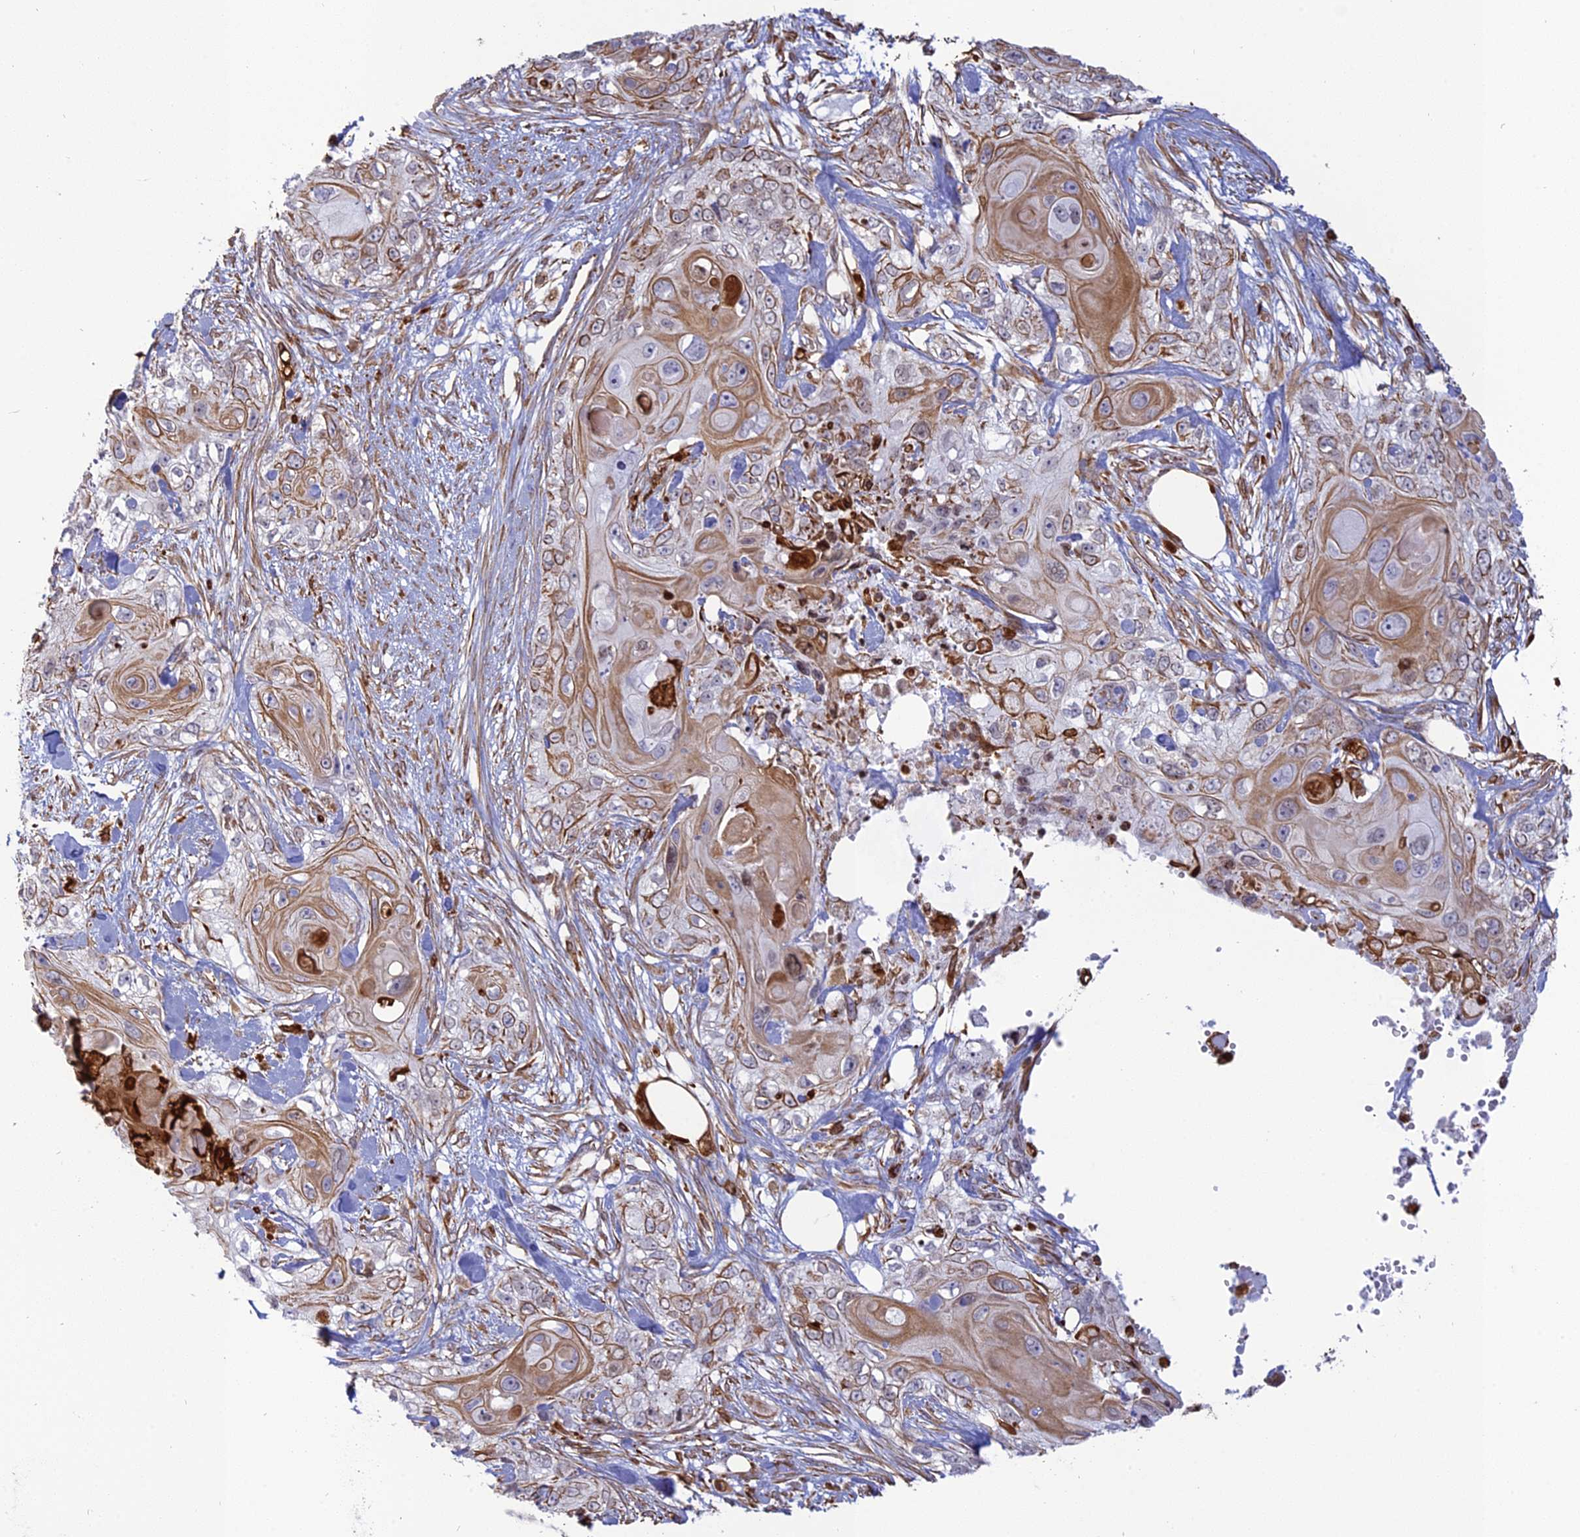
{"staining": {"intensity": "moderate", "quantity": ">75%", "location": "cytoplasmic/membranous"}, "tissue": "skin cancer", "cell_type": "Tumor cells", "image_type": "cancer", "snomed": [{"axis": "morphology", "description": "Normal tissue, NOS"}, {"axis": "morphology", "description": "Squamous cell carcinoma, NOS"}, {"axis": "topography", "description": "Skin"}], "caption": "Approximately >75% of tumor cells in human skin cancer reveal moderate cytoplasmic/membranous protein positivity as visualized by brown immunohistochemical staining.", "gene": "APOBR", "patient": {"sex": "male", "age": 72}}